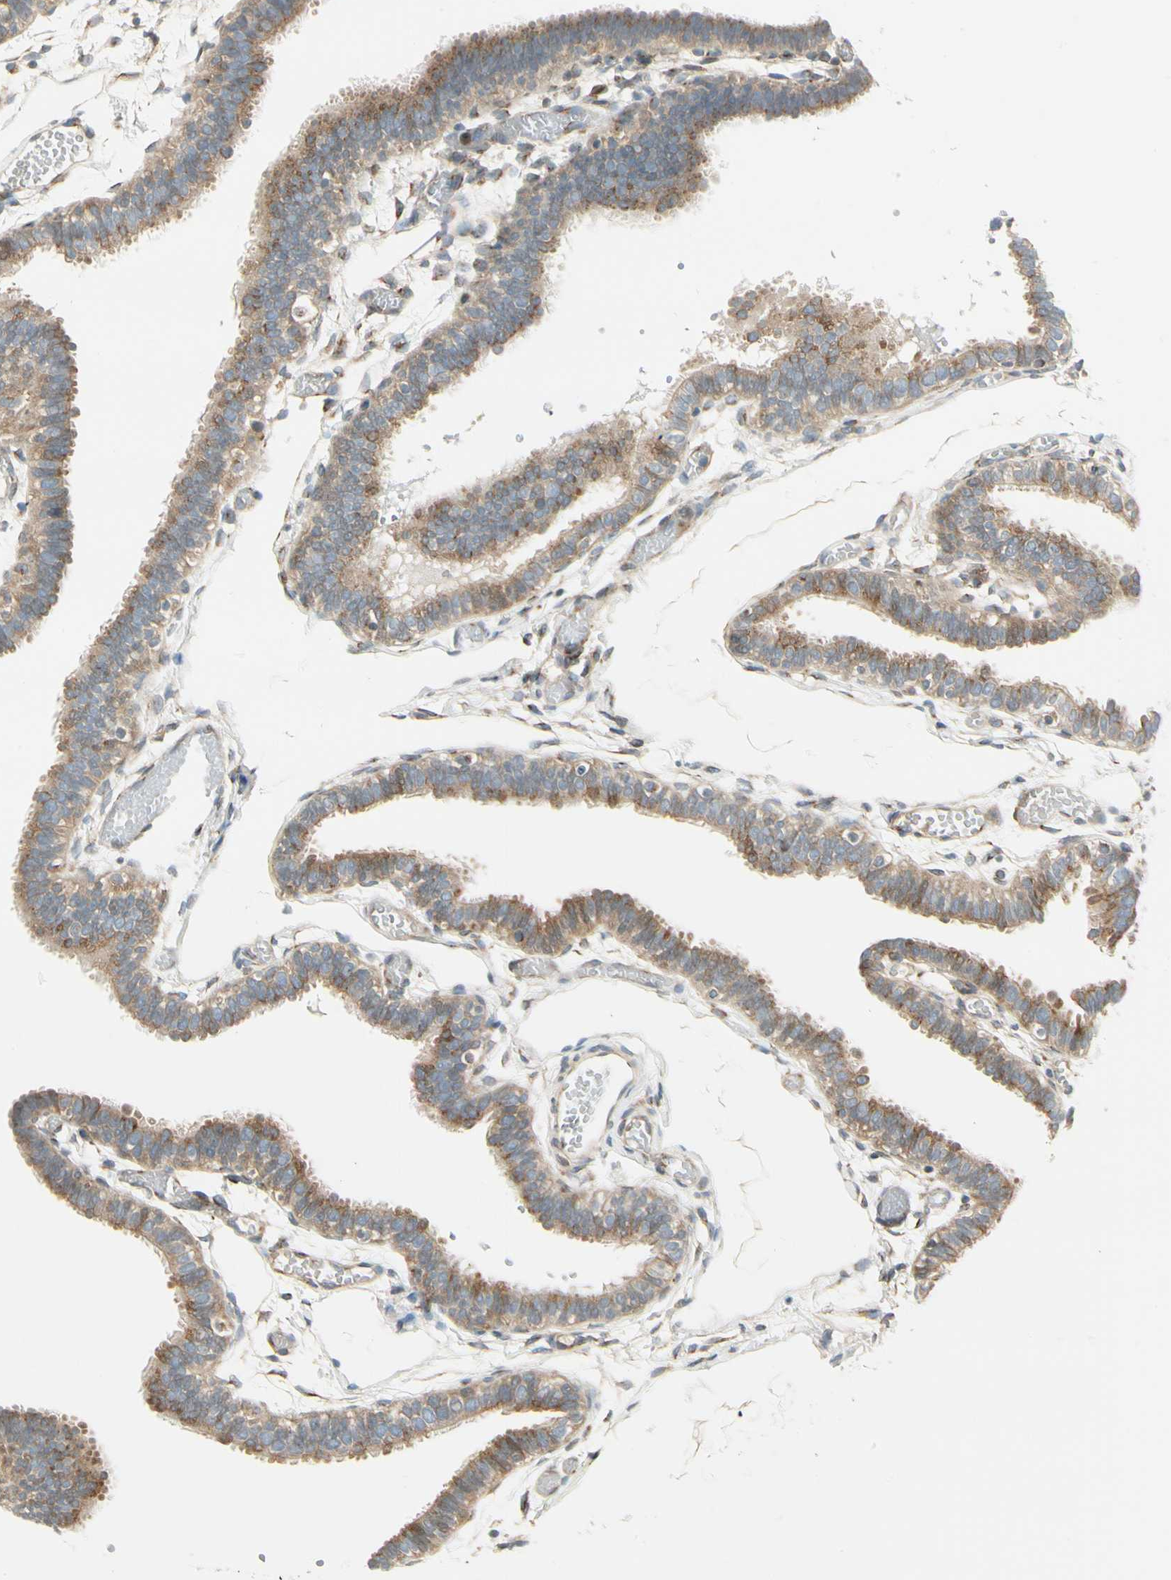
{"staining": {"intensity": "moderate", "quantity": ">75%", "location": "cytoplasmic/membranous"}, "tissue": "fallopian tube", "cell_type": "Glandular cells", "image_type": "normal", "snomed": [{"axis": "morphology", "description": "Normal tissue, NOS"}, {"axis": "topography", "description": "Fallopian tube"}], "caption": "Protein analysis of normal fallopian tube exhibits moderate cytoplasmic/membranous staining in about >75% of glandular cells.", "gene": "MANSC1", "patient": {"sex": "female", "age": 29}}